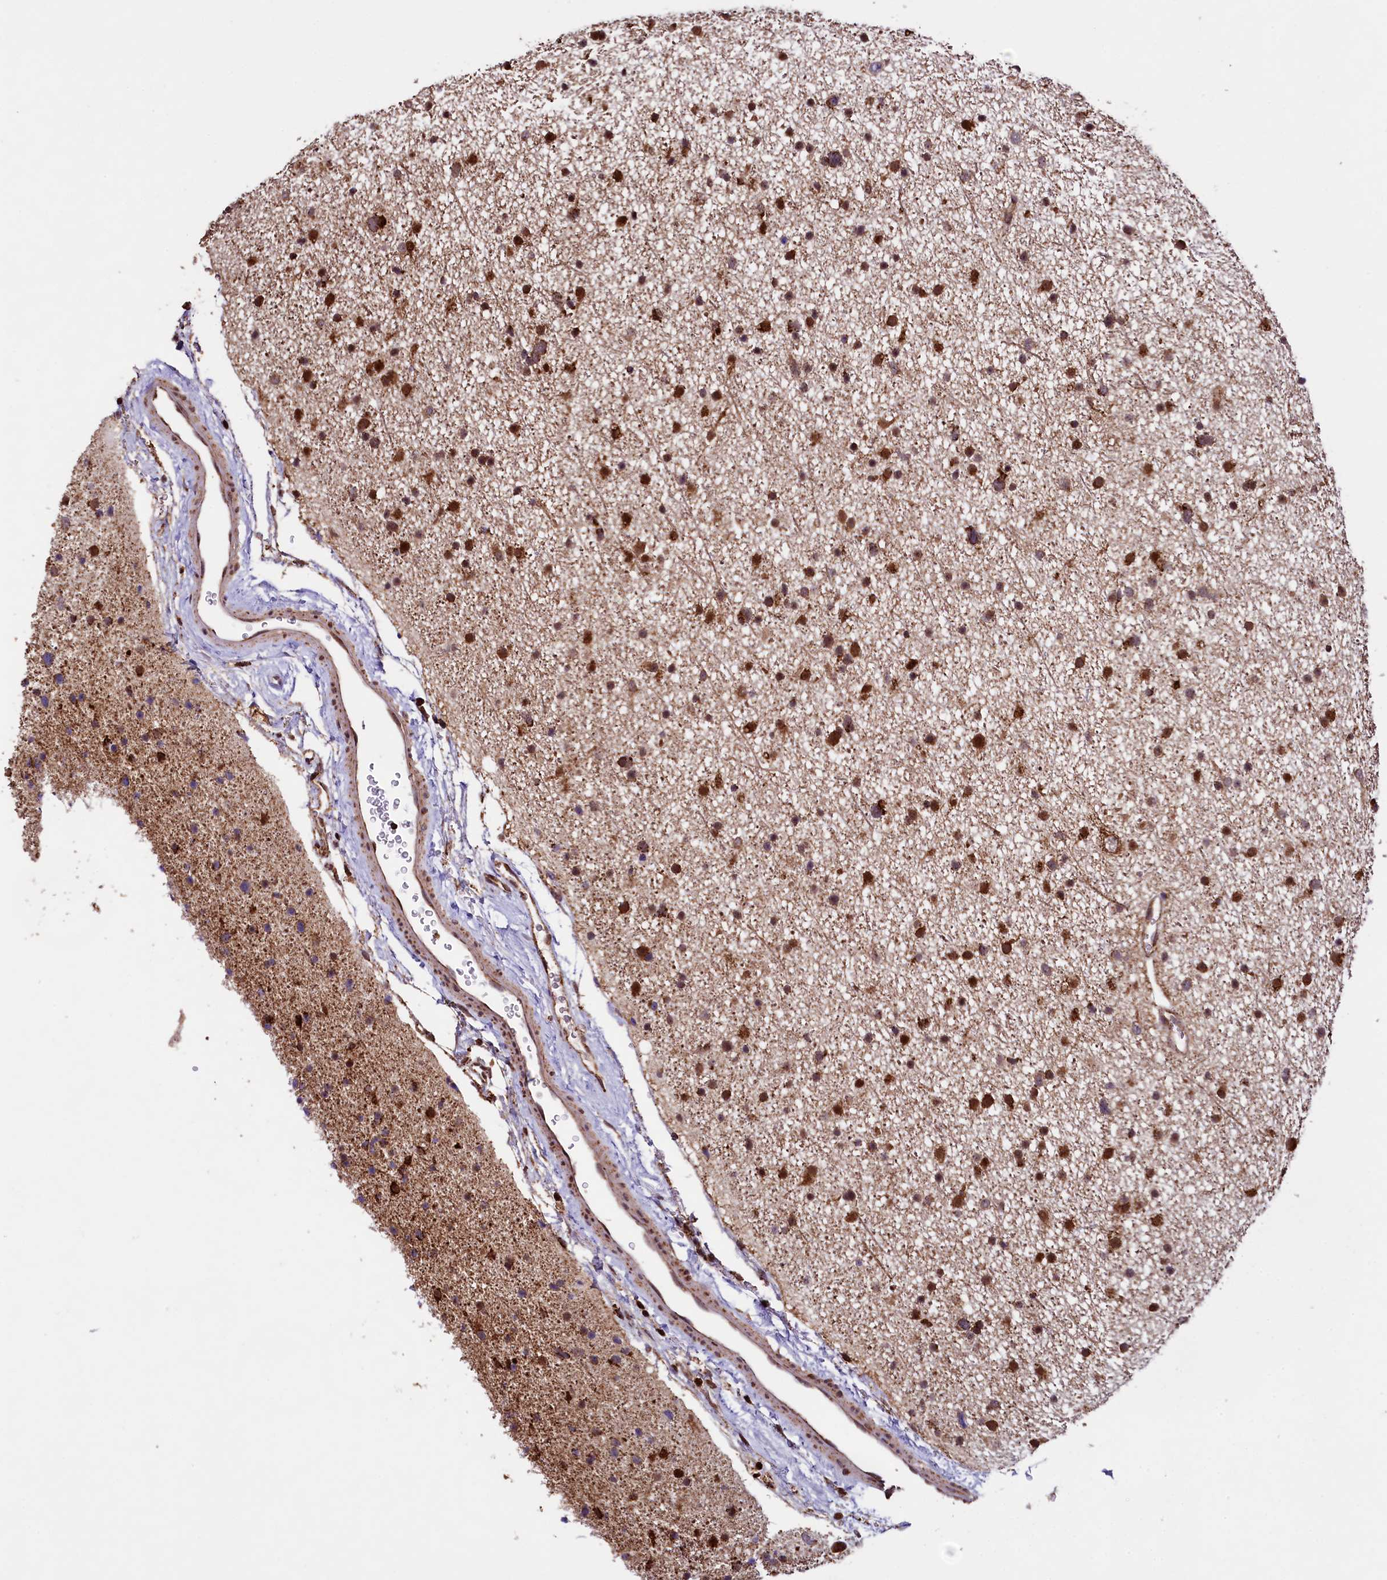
{"staining": {"intensity": "moderate", "quantity": ">75%", "location": "cytoplasmic/membranous,nuclear"}, "tissue": "glioma", "cell_type": "Tumor cells", "image_type": "cancer", "snomed": [{"axis": "morphology", "description": "Glioma, malignant, Low grade"}, {"axis": "topography", "description": "Cerebral cortex"}], "caption": "Protein analysis of malignant glioma (low-grade) tissue exhibits moderate cytoplasmic/membranous and nuclear positivity in approximately >75% of tumor cells.", "gene": "KLC2", "patient": {"sex": "female", "age": 39}}